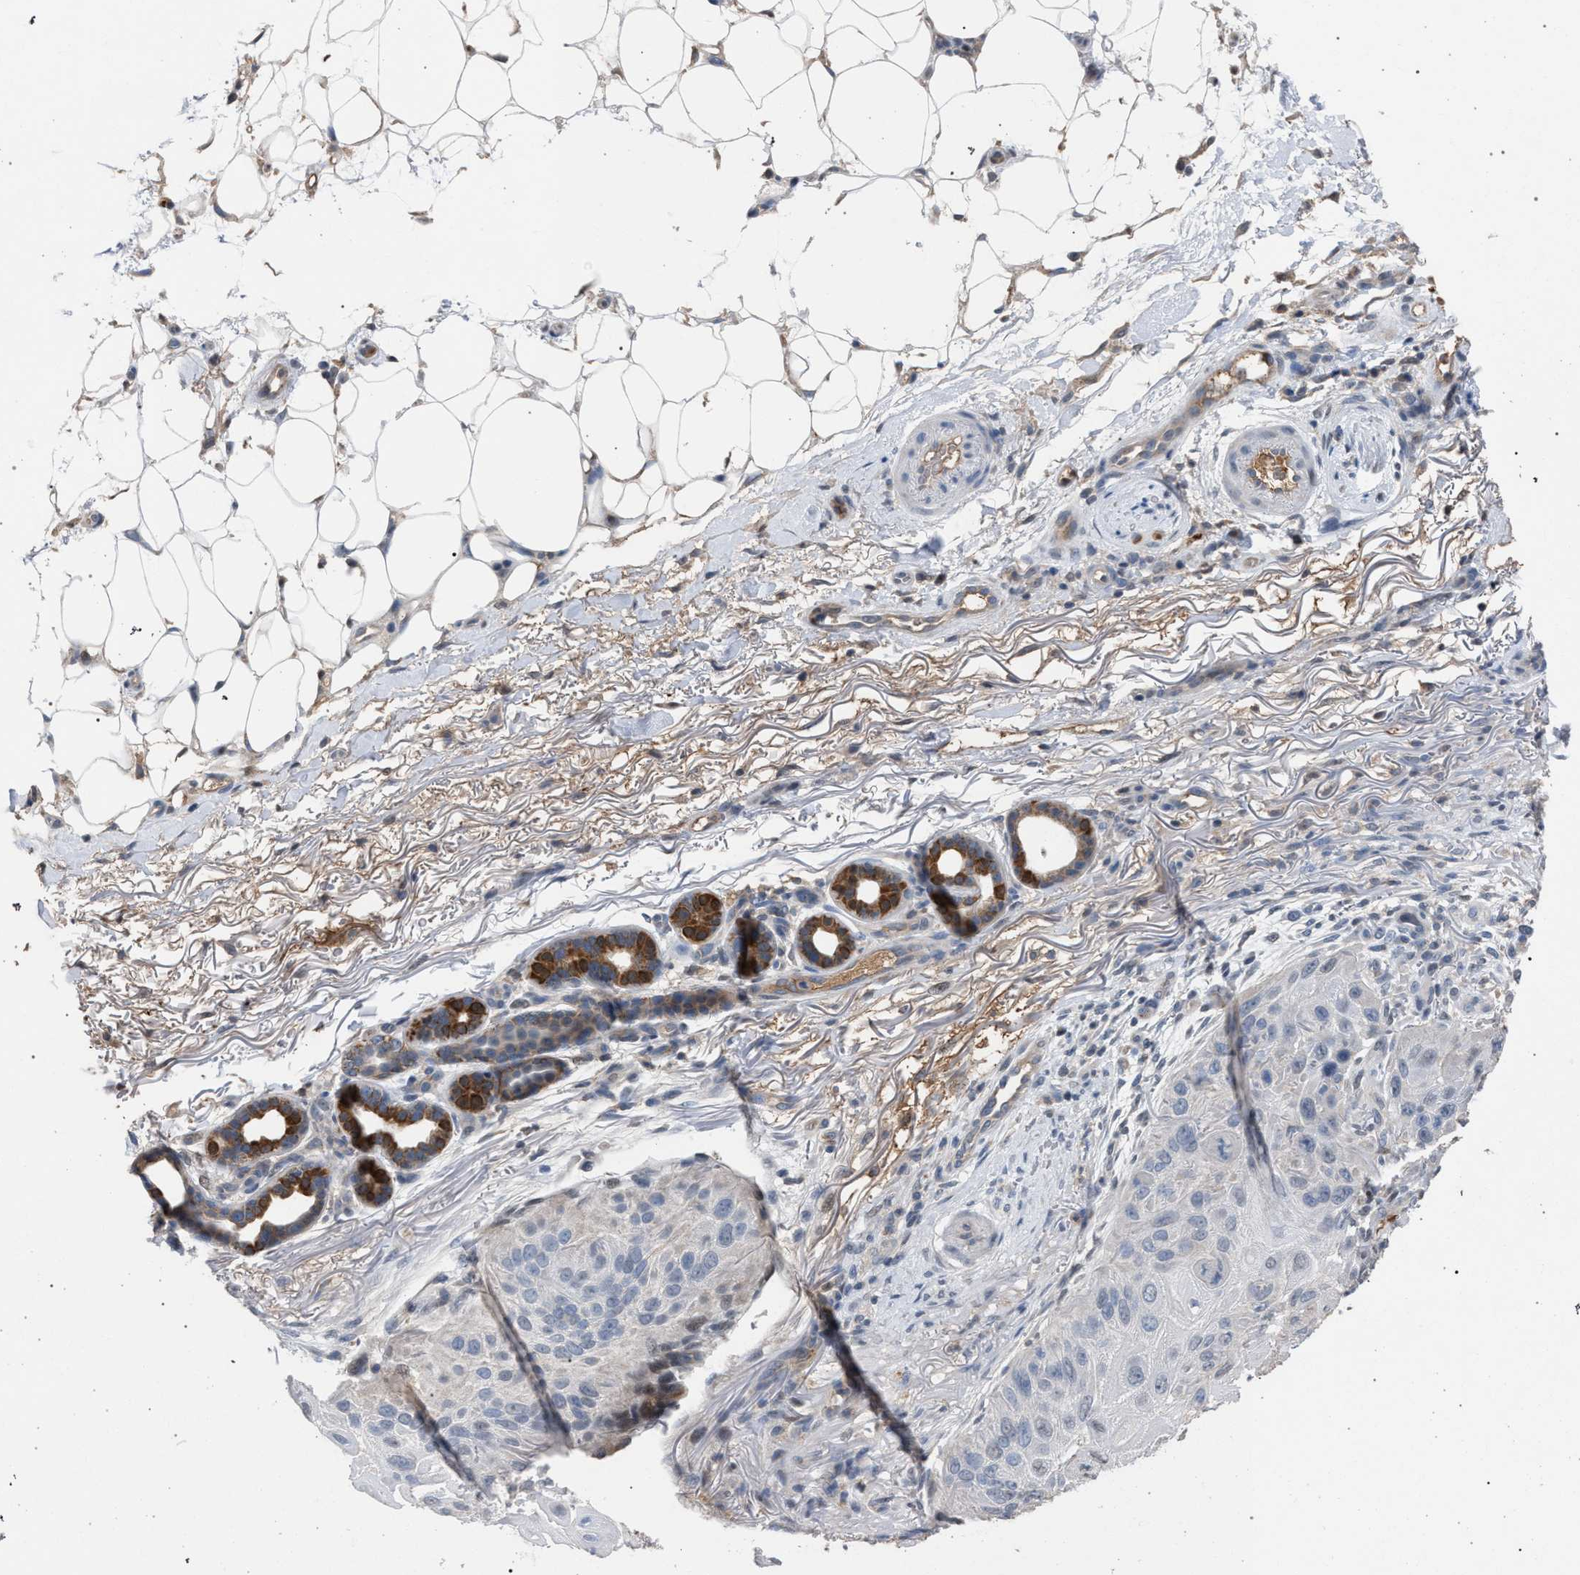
{"staining": {"intensity": "negative", "quantity": "none", "location": "none"}, "tissue": "skin cancer", "cell_type": "Tumor cells", "image_type": "cancer", "snomed": [{"axis": "morphology", "description": "Squamous cell carcinoma, NOS"}, {"axis": "topography", "description": "Skin"}], "caption": "An image of skin cancer (squamous cell carcinoma) stained for a protein demonstrates no brown staining in tumor cells.", "gene": "TECPR1", "patient": {"sex": "female", "age": 77}}